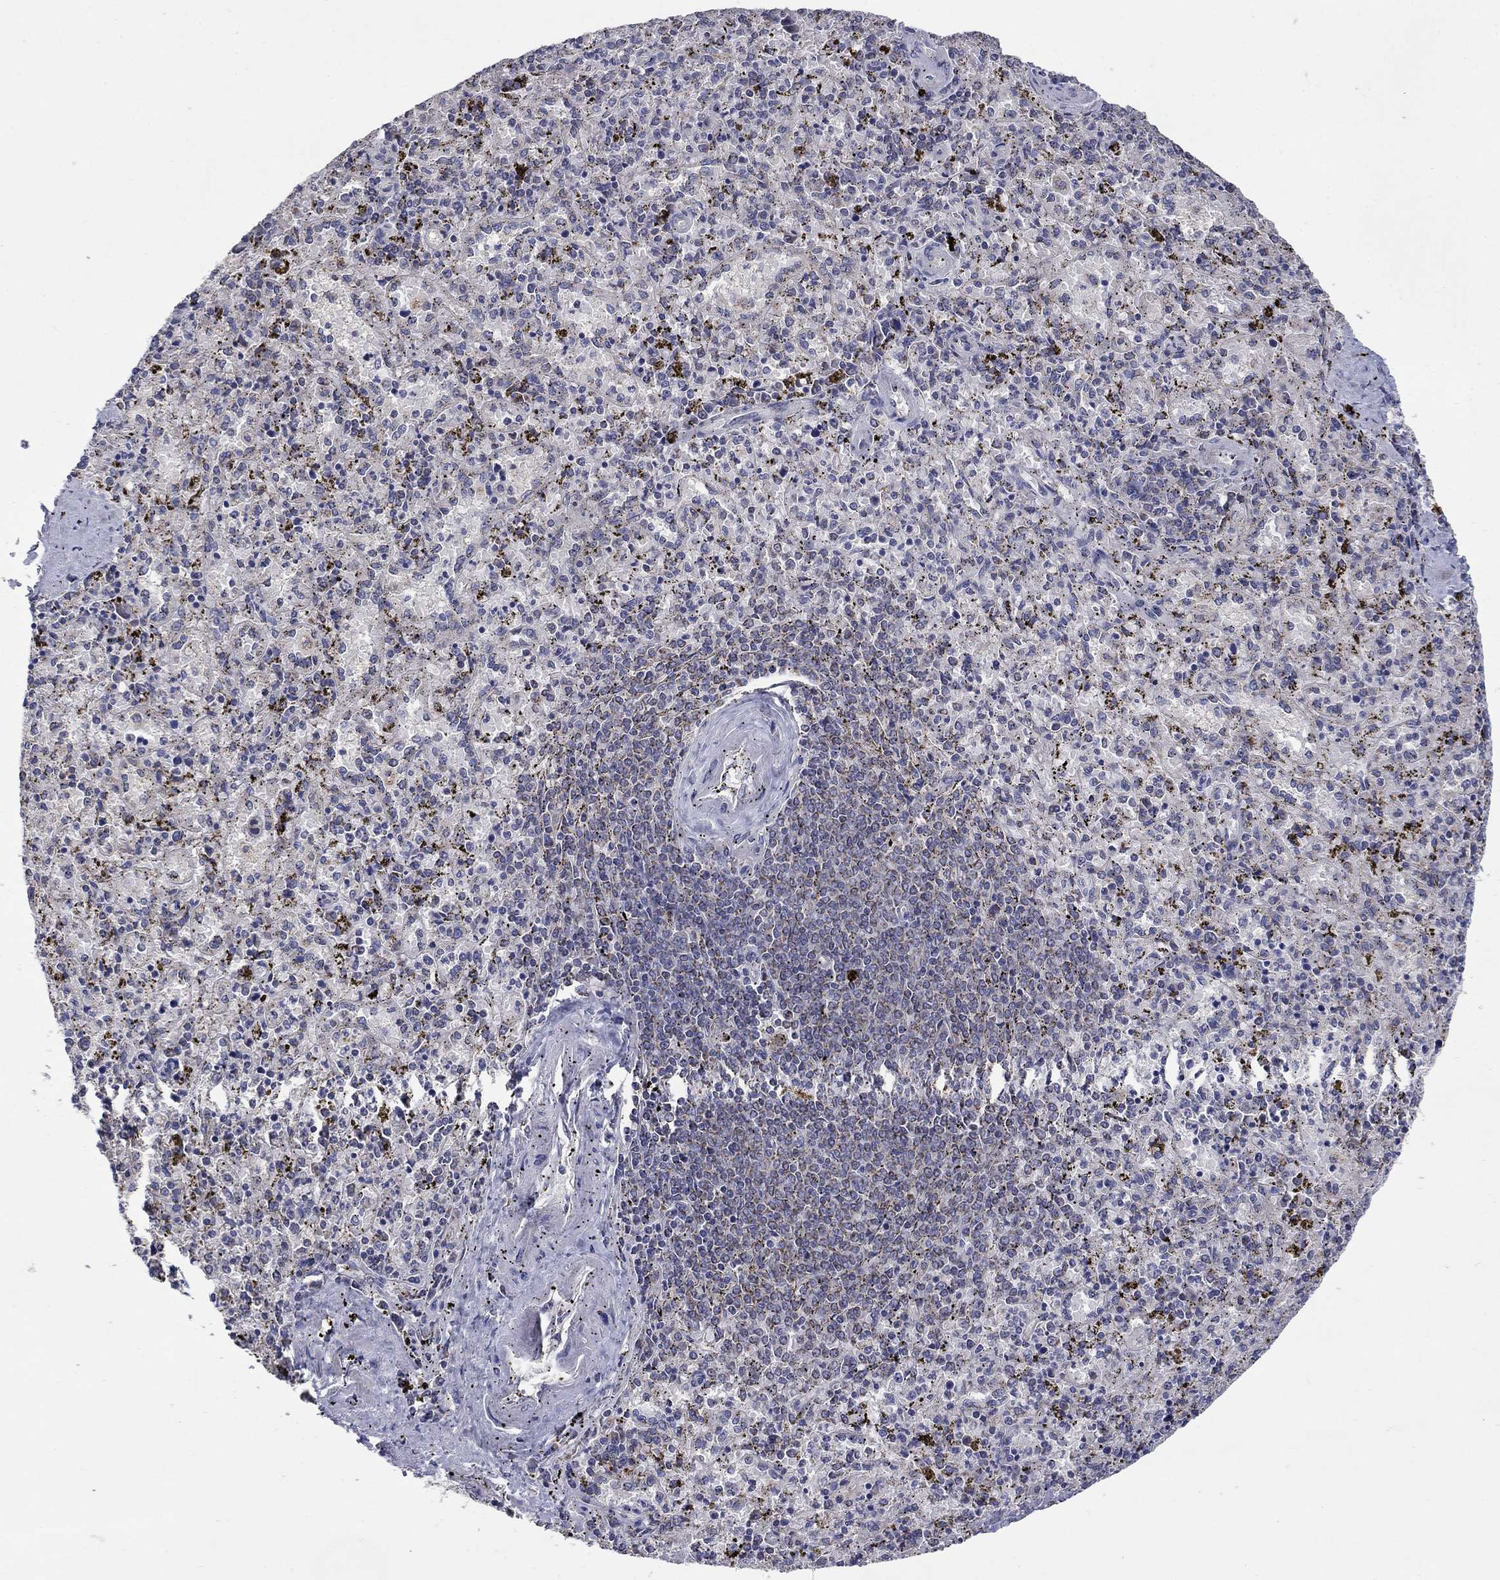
{"staining": {"intensity": "moderate", "quantity": "<25%", "location": "cytoplasmic/membranous"}, "tissue": "spleen", "cell_type": "Cells in red pulp", "image_type": "normal", "snomed": [{"axis": "morphology", "description": "Normal tissue, NOS"}, {"axis": "topography", "description": "Spleen"}], "caption": "Brown immunohistochemical staining in benign human spleen shows moderate cytoplasmic/membranous staining in about <25% of cells in red pulp.", "gene": "HPS5", "patient": {"sex": "female", "age": 50}}